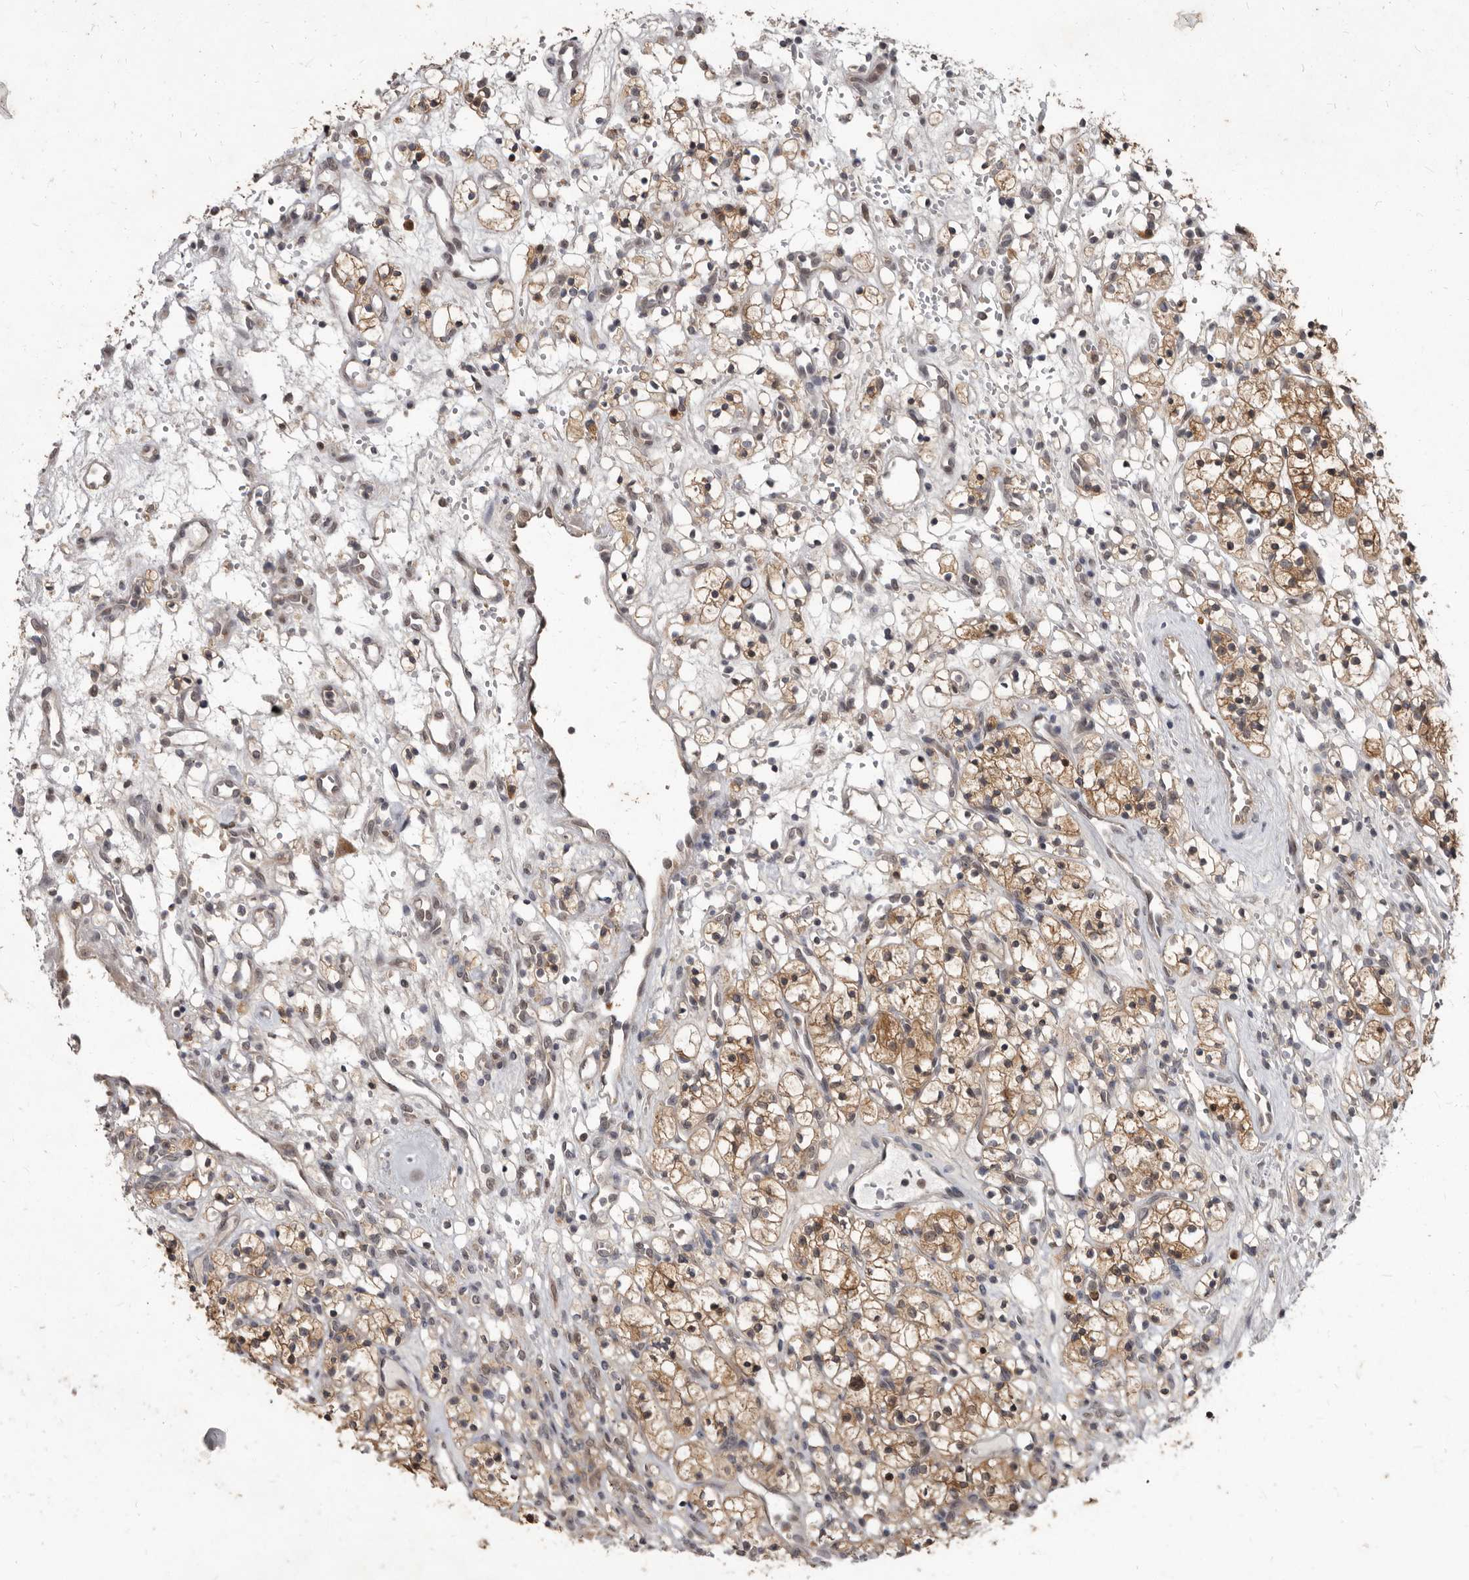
{"staining": {"intensity": "moderate", "quantity": ">75%", "location": "cytoplasmic/membranous"}, "tissue": "renal cancer", "cell_type": "Tumor cells", "image_type": "cancer", "snomed": [{"axis": "morphology", "description": "Adenocarcinoma, NOS"}, {"axis": "topography", "description": "Kidney"}], "caption": "Protein expression analysis of human renal cancer (adenocarcinoma) reveals moderate cytoplasmic/membranous positivity in approximately >75% of tumor cells.", "gene": "ACLY", "patient": {"sex": "female", "age": 57}}